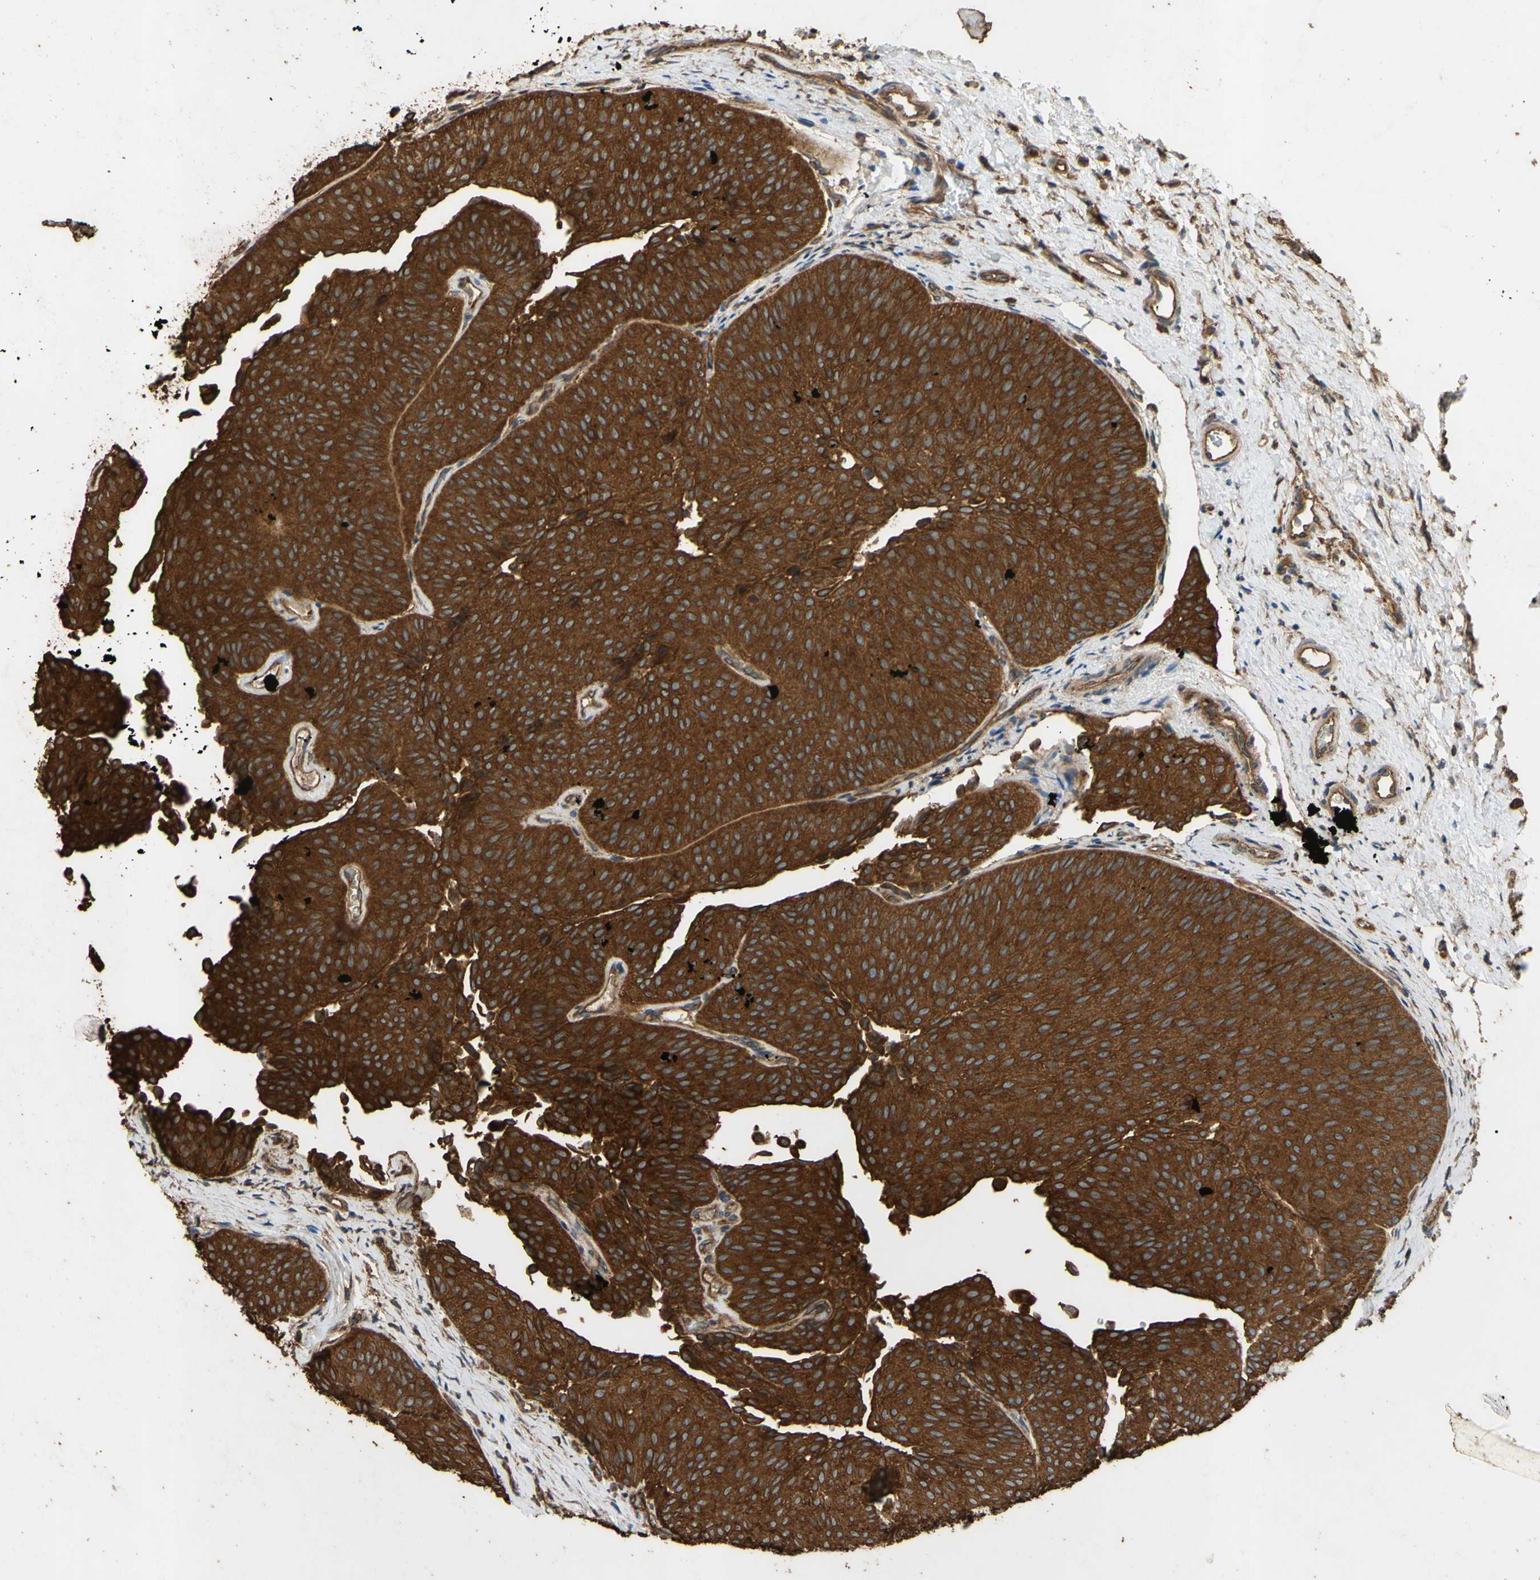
{"staining": {"intensity": "strong", "quantity": ">75%", "location": "cytoplasmic/membranous"}, "tissue": "urothelial cancer", "cell_type": "Tumor cells", "image_type": "cancer", "snomed": [{"axis": "morphology", "description": "Urothelial carcinoma, Low grade"}, {"axis": "topography", "description": "Urinary bladder"}], "caption": "A micrograph showing strong cytoplasmic/membranous positivity in approximately >75% of tumor cells in urothelial cancer, as visualized by brown immunohistochemical staining.", "gene": "CTTN", "patient": {"sex": "female", "age": 60}}